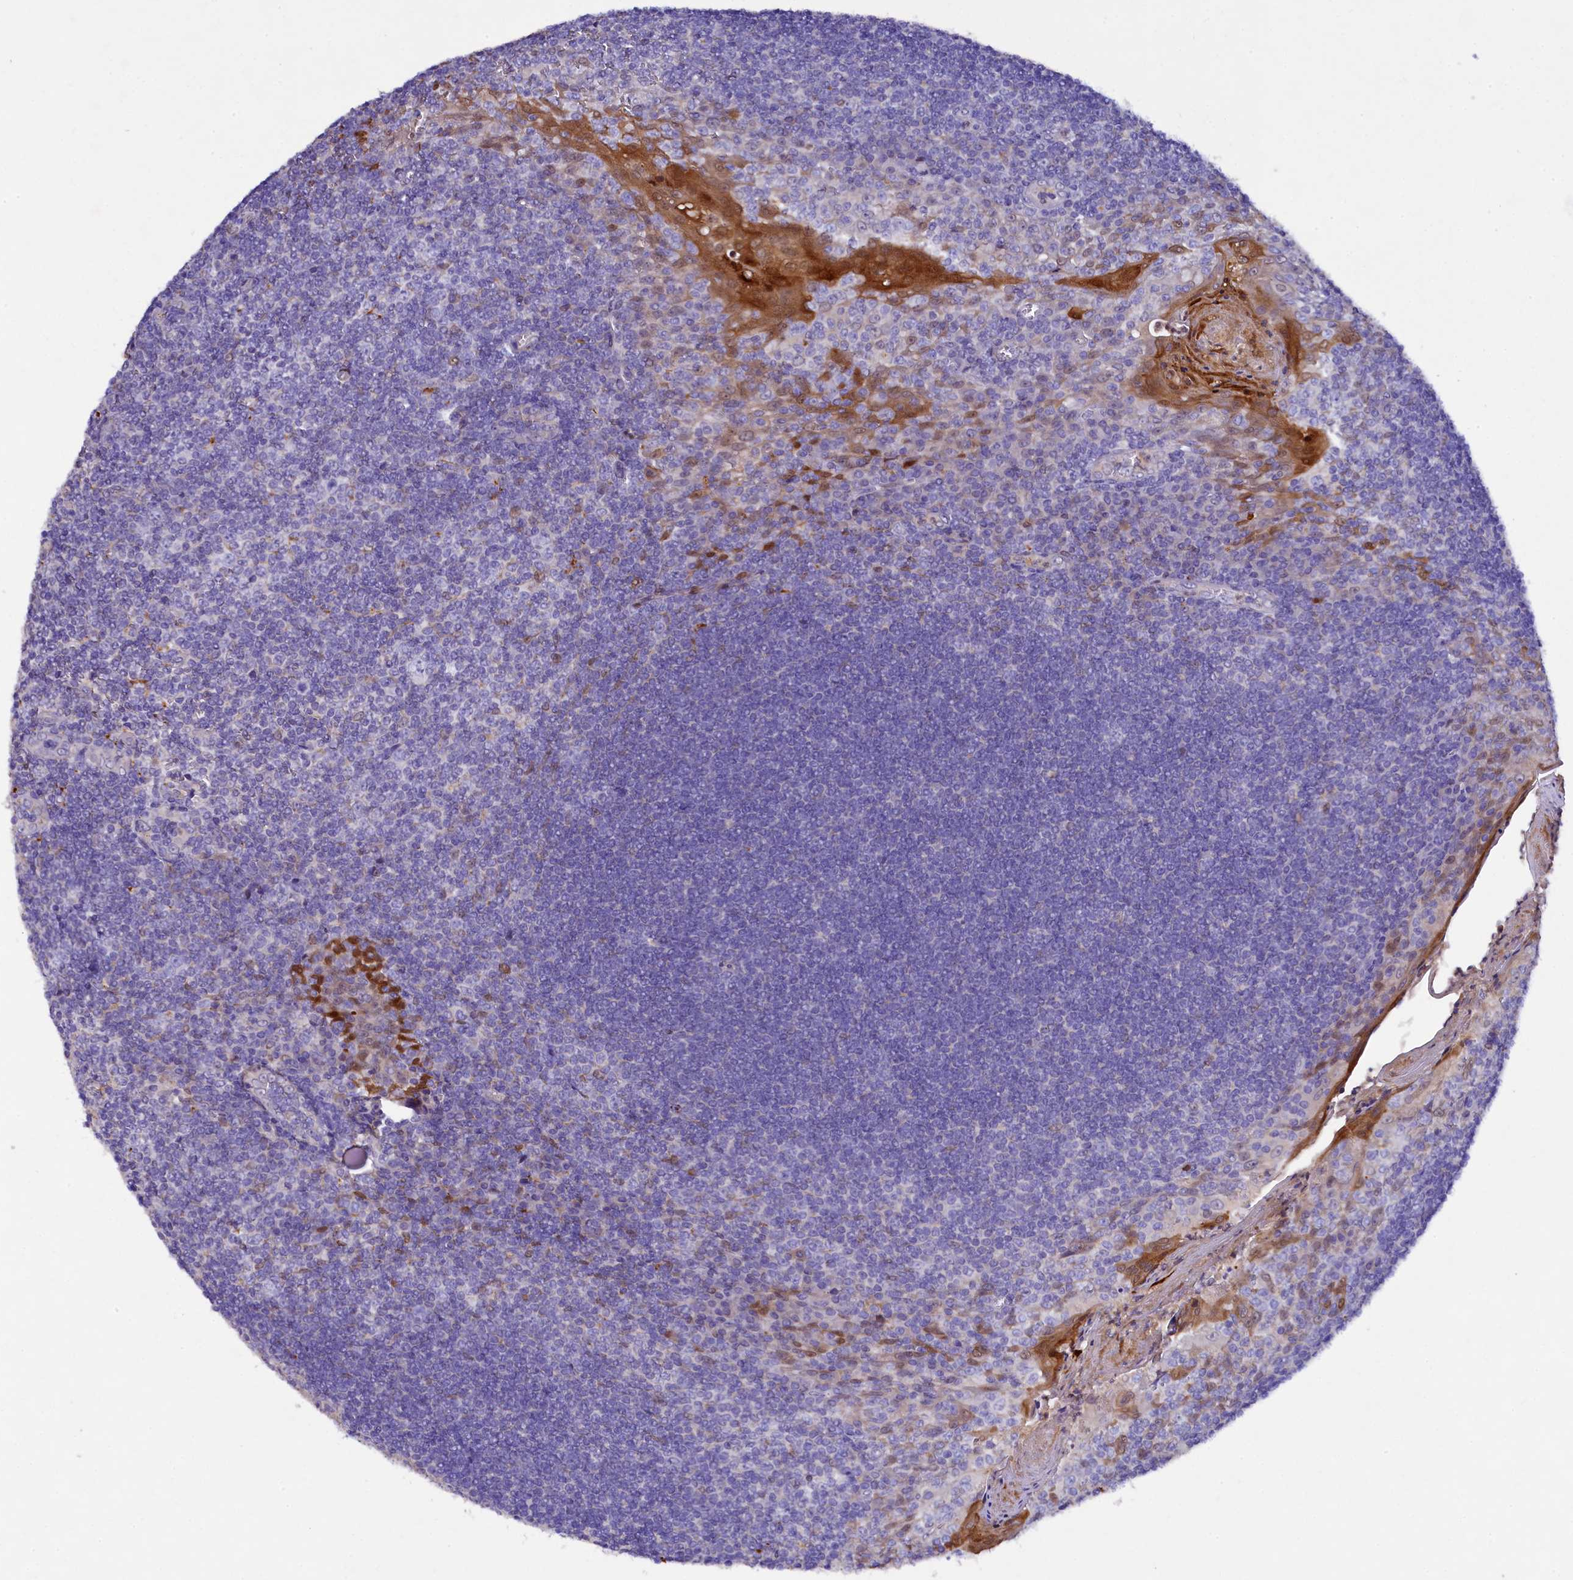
{"staining": {"intensity": "negative", "quantity": "none", "location": "none"}, "tissue": "tonsil", "cell_type": "Germinal center cells", "image_type": "normal", "snomed": [{"axis": "morphology", "description": "Normal tissue, NOS"}, {"axis": "topography", "description": "Tonsil"}], "caption": "Germinal center cells show no significant protein expression in normal tonsil. Nuclei are stained in blue.", "gene": "TGDS", "patient": {"sex": "male", "age": 27}}